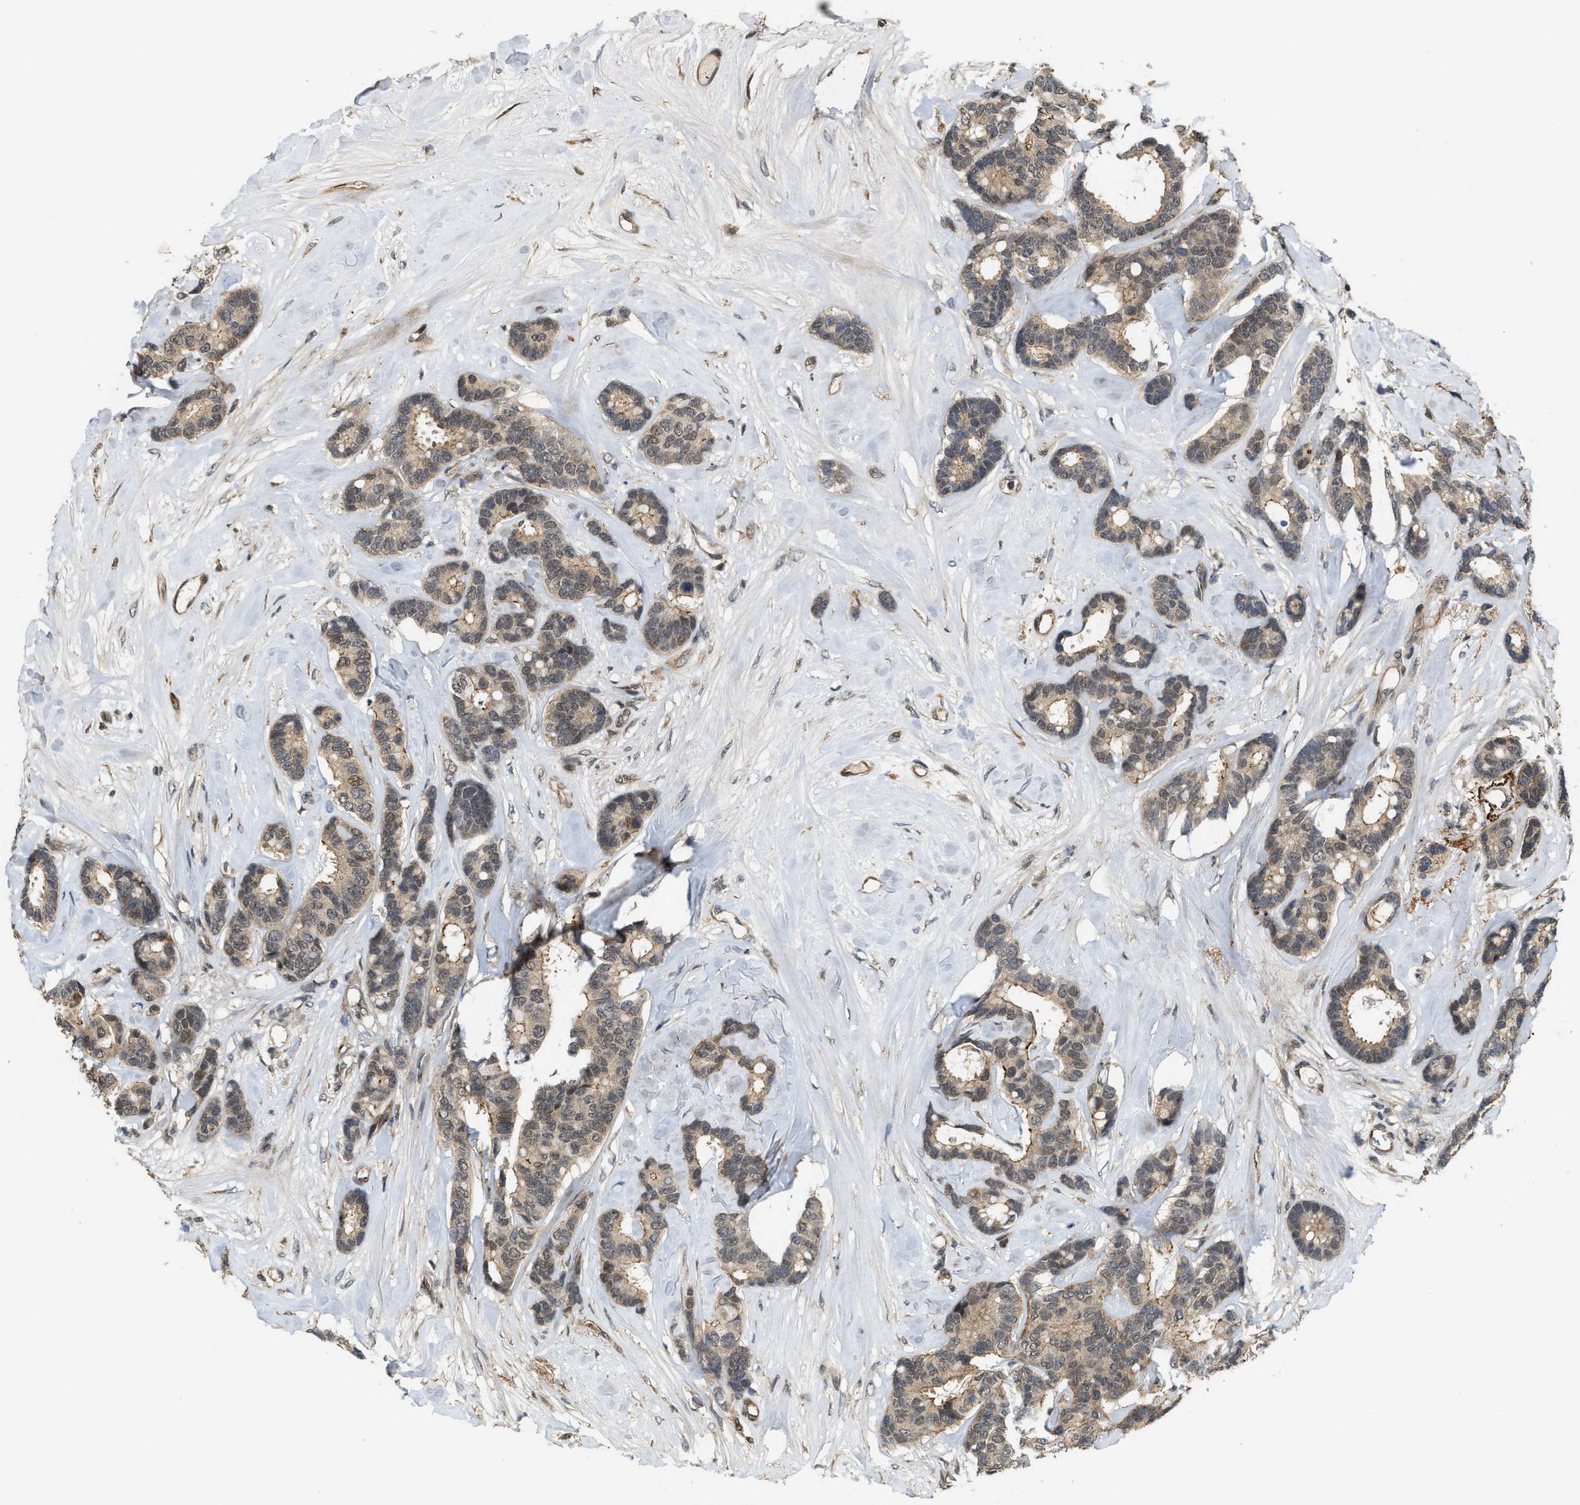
{"staining": {"intensity": "weak", "quantity": "25%-75%", "location": "cytoplasmic/membranous,nuclear"}, "tissue": "breast cancer", "cell_type": "Tumor cells", "image_type": "cancer", "snomed": [{"axis": "morphology", "description": "Duct carcinoma"}, {"axis": "topography", "description": "Breast"}], "caption": "Immunohistochemistry (IHC) of breast cancer shows low levels of weak cytoplasmic/membranous and nuclear positivity in about 25%-75% of tumor cells.", "gene": "DPF2", "patient": {"sex": "female", "age": 87}}